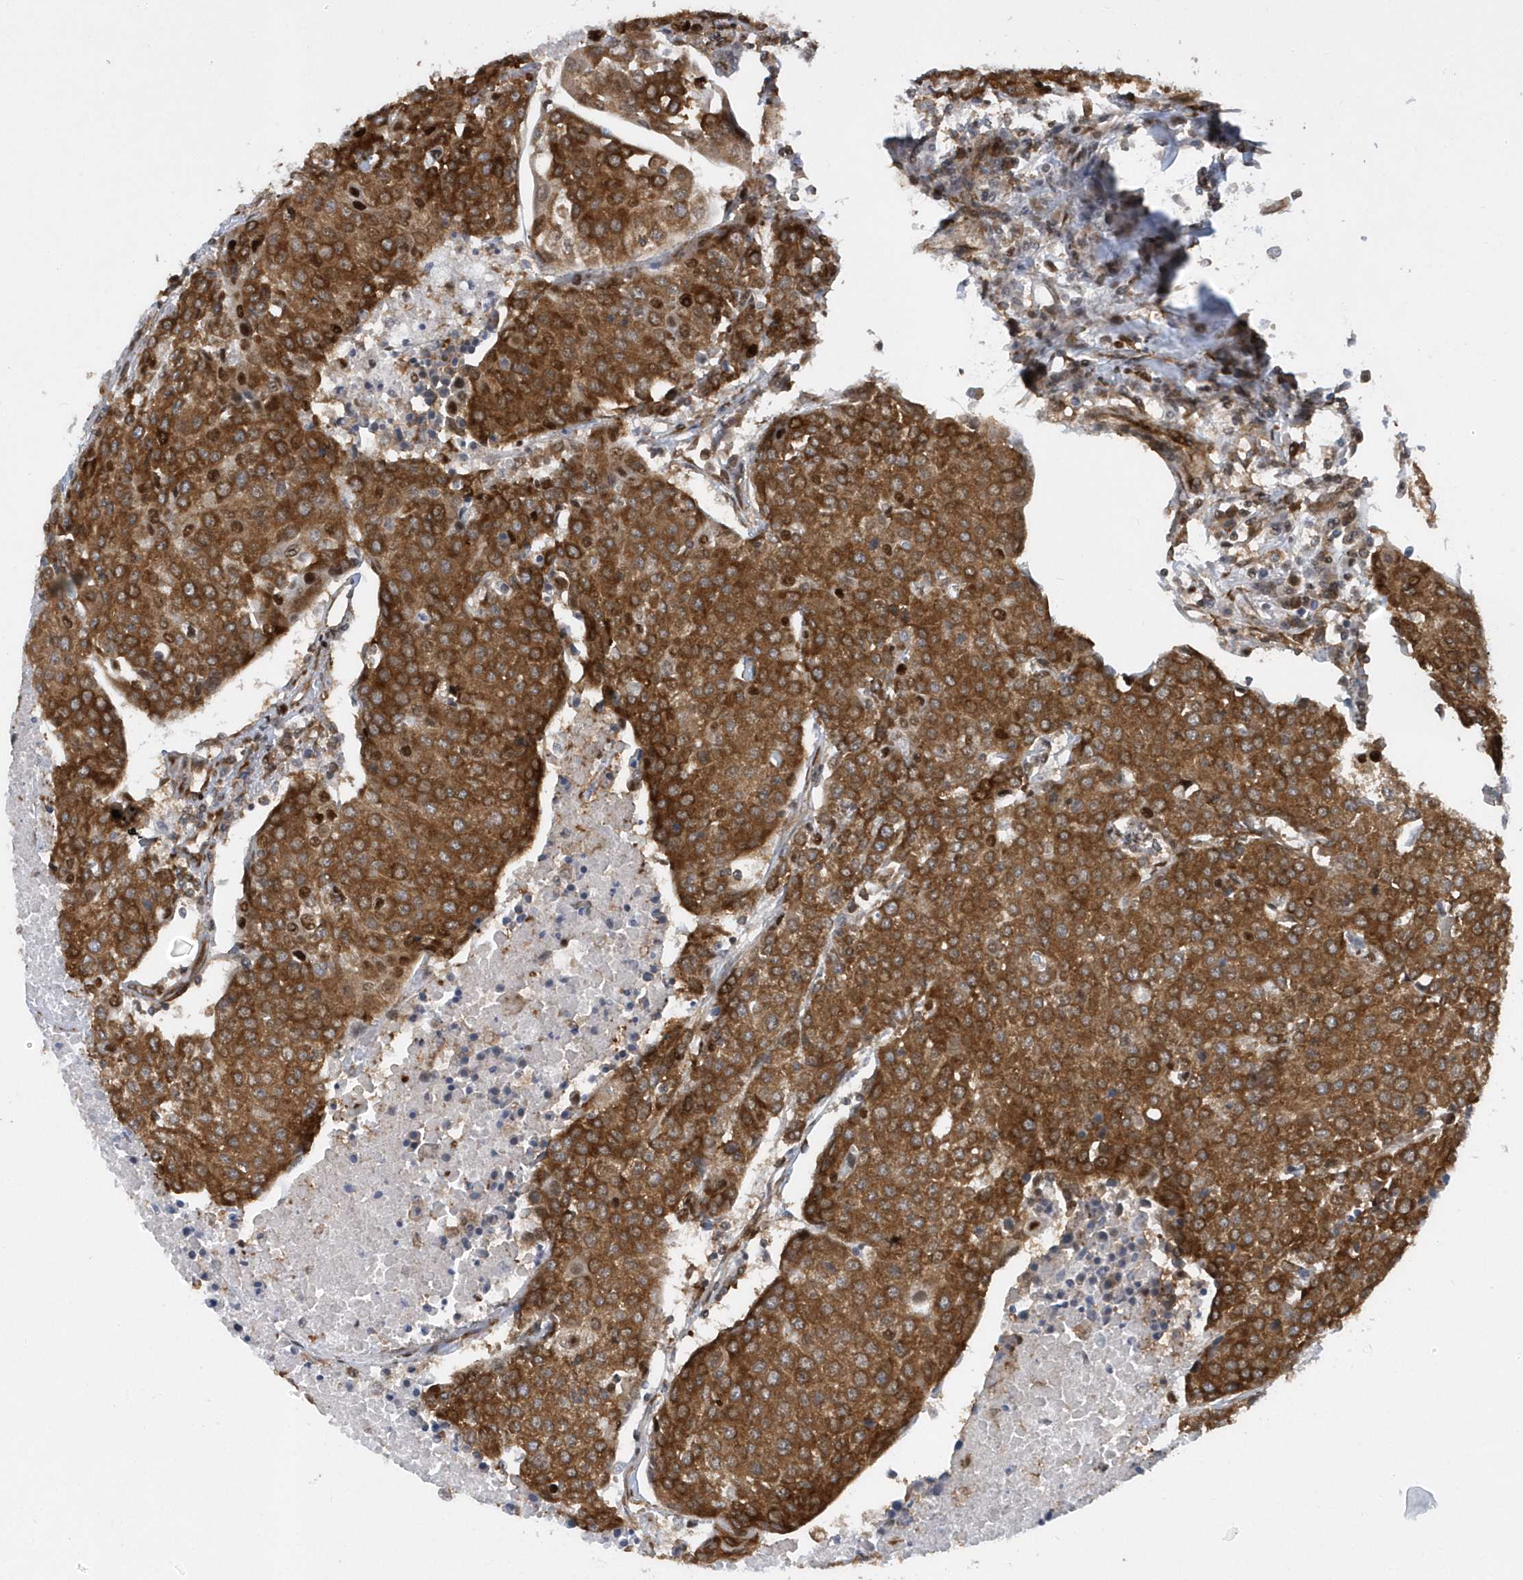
{"staining": {"intensity": "moderate", "quantity": ">75%", "location": "cytoplasmic/membranous,nuclear"}, "tissue": "urothelial cancer", "cell_type": "Tumor cells", "image_type": "cancer", "snomed": [{"axis": "morphology", "description": "Urothelial carcinoma, High grade"}, {"axis": "topography", "description": "Urinary bladder"}], "caption": "High-grade urothelial carcinoma was stained to show a protein in brown. There is medium levels of moderate cytoplasmic/membranous and nuclear staining in about >75% of tumor cells. (DAB IHC, brown staining for protein, blue staining for nuclei).", "gene": "PHF1", "patient": {"sex": "female", "age": 85}}